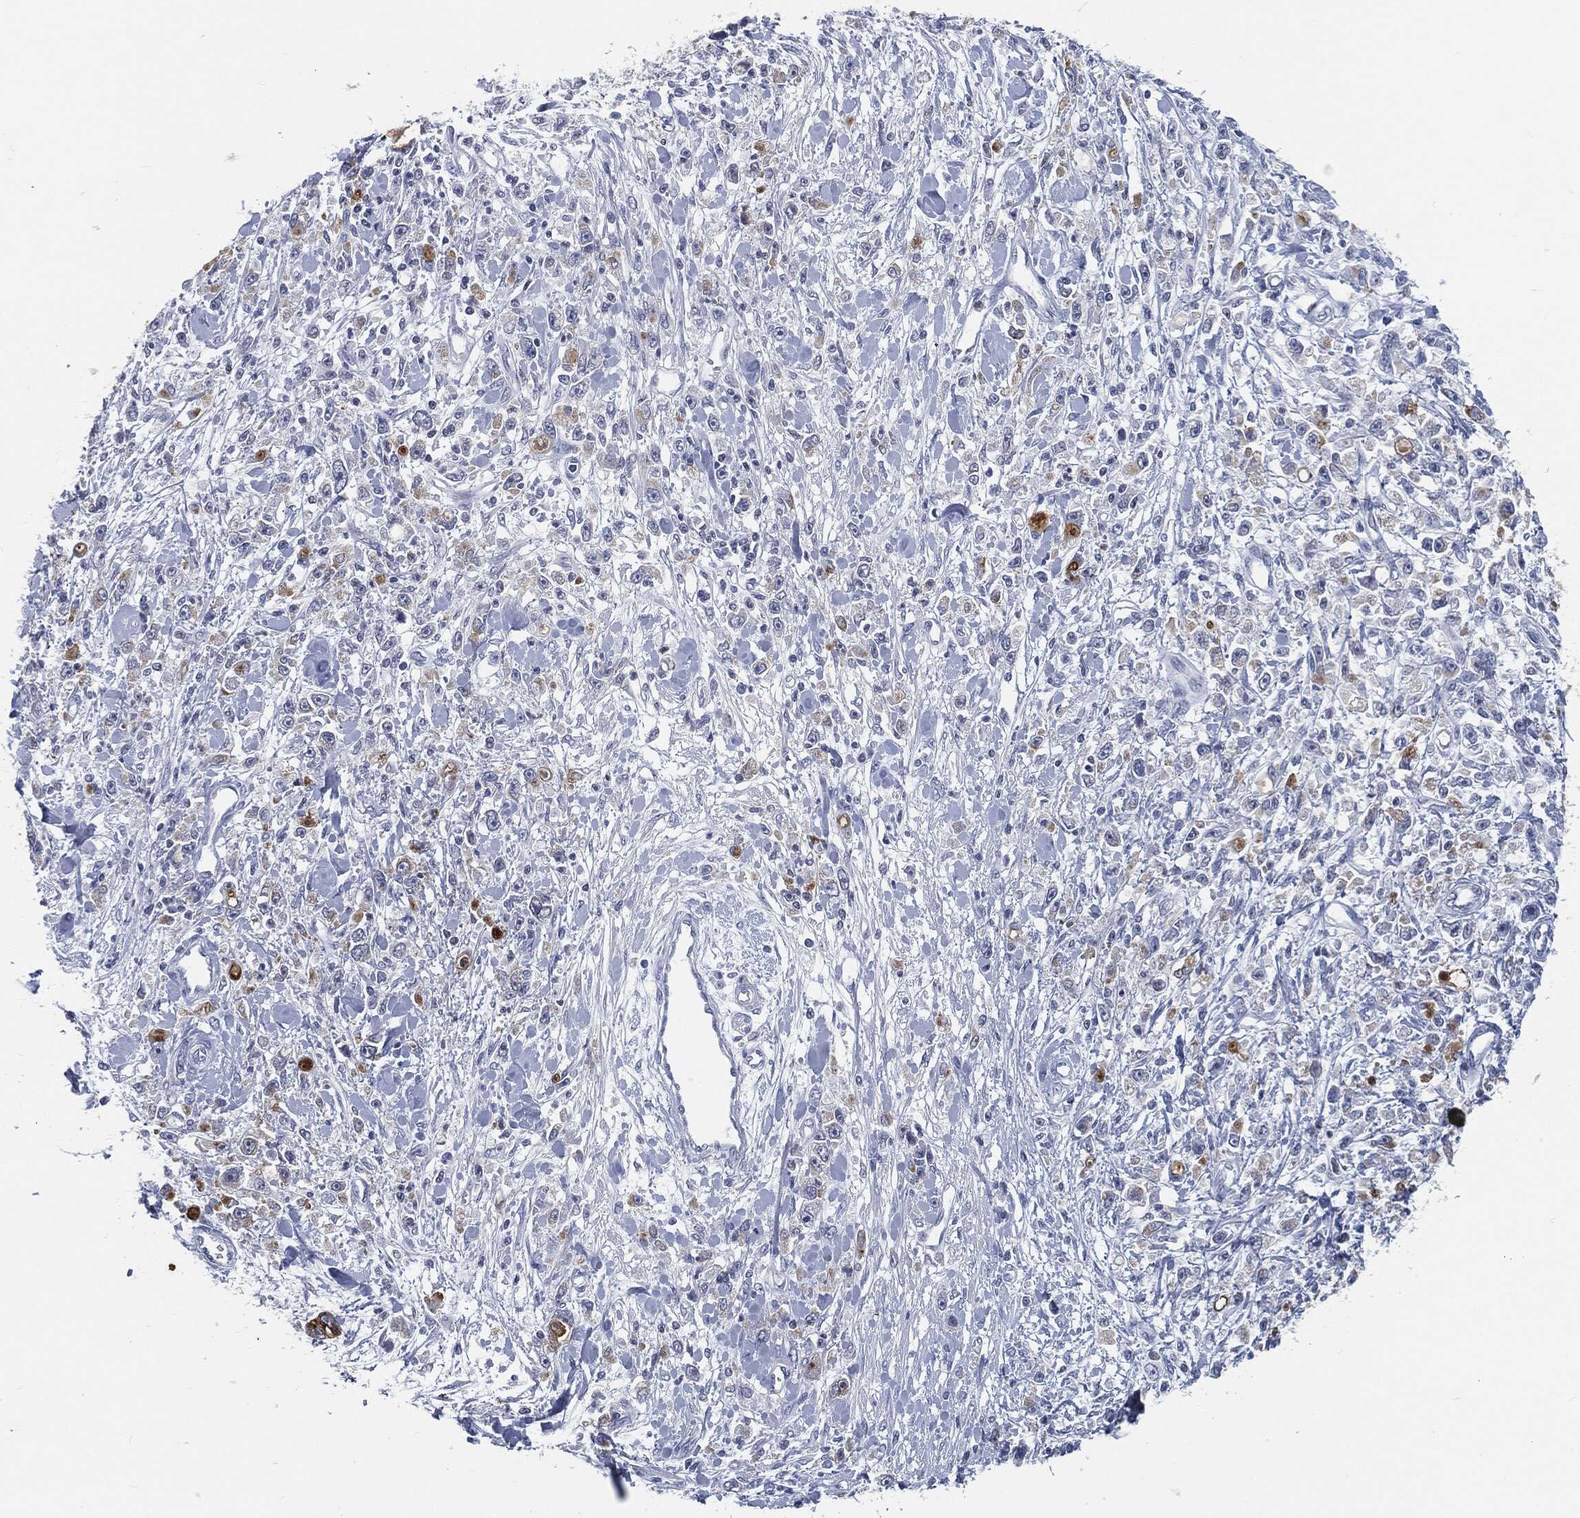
{"staining": {"intensity": "negative", "quantity": "none", "location": "none"}, "tissue": "stomach cancer", "cell_type": "Tumor cells", "image_type": "cancer", "snomed": [{"axis": "morphology", "description": "Adenocarcinoma, NOS"}, {"axis": "topography", "description": "Stomach"}], "caption": "This image is of stomach cancer stained with immunohistochemistry to label a protein in brown with the nuclei are counter-stained blue. There is no positivity in tumor cells.", "gene": "PROM1", "patient": {"sex": "female", "age": 59}}